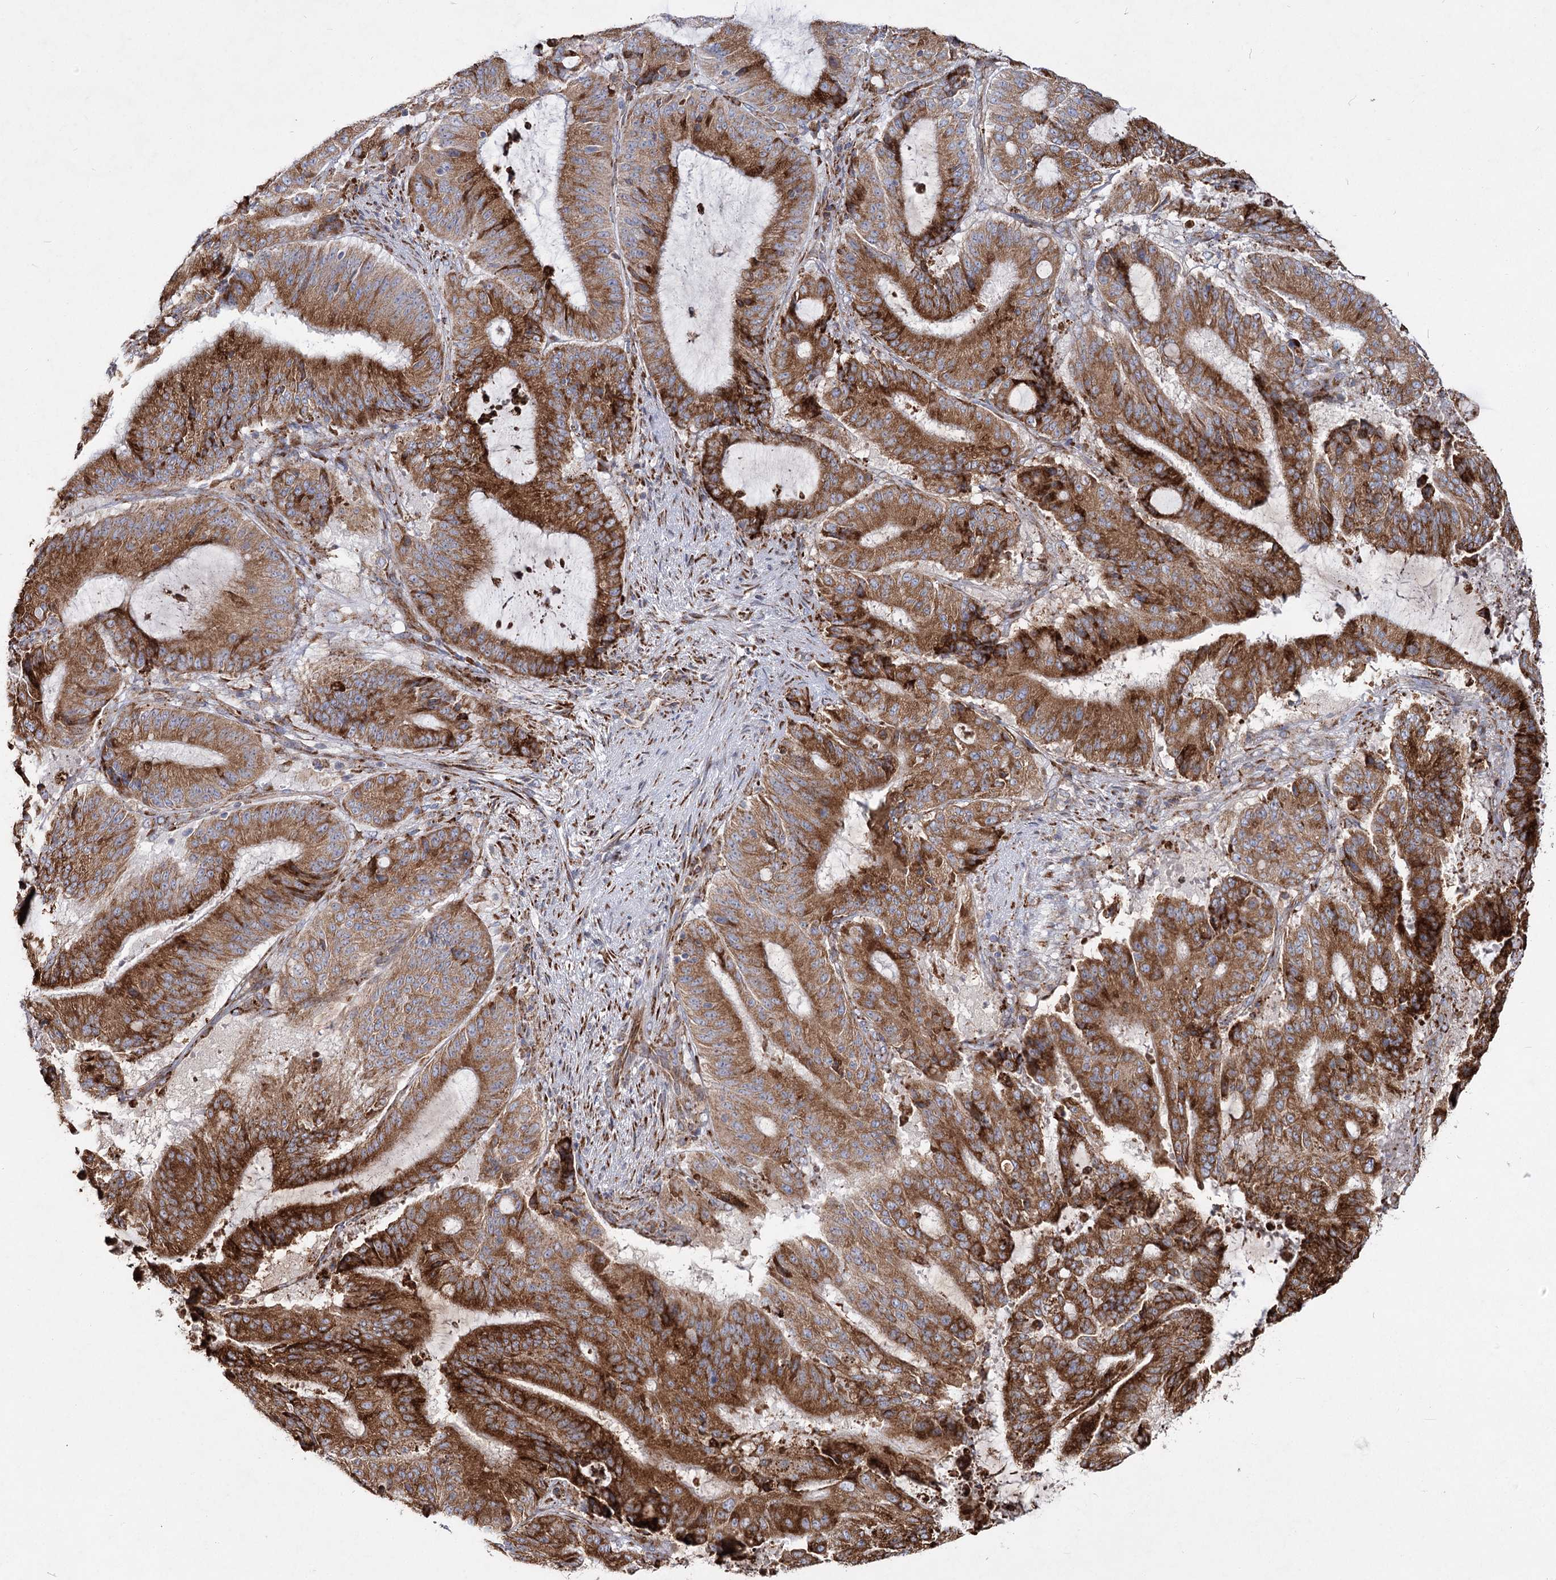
{"staining": {"intensity": "strong", "quantity": ">75%", "location": "cytoplasmic/membranous"}, "tissue": "liver cancer", "cell_type": "Tumor cells", "image_type": "cancer", "snomed": [{"axis": "morphology", "description": "Normal tissue, NOS"}, {"axis": "morphology", "description": "Cholangiocarcinoma"}, {"axis": "topography", "description": "Liver"}, {"axis": "topography", "description": "Peripheral nerve tissue"}], "caption": "Liver cancer (cholangiocarcinoma) was stained to show a protein in brown. There is high levels of strong cytoplasmic/membranous staining in approximately >75% of tumor cells. (DAB (3,3'-diaminobenzidine) IHC, brown staining for protein, blue staining for nuclei).", "gene": "NHLRC2", "patient": {"sex": "female", "age": 73}}